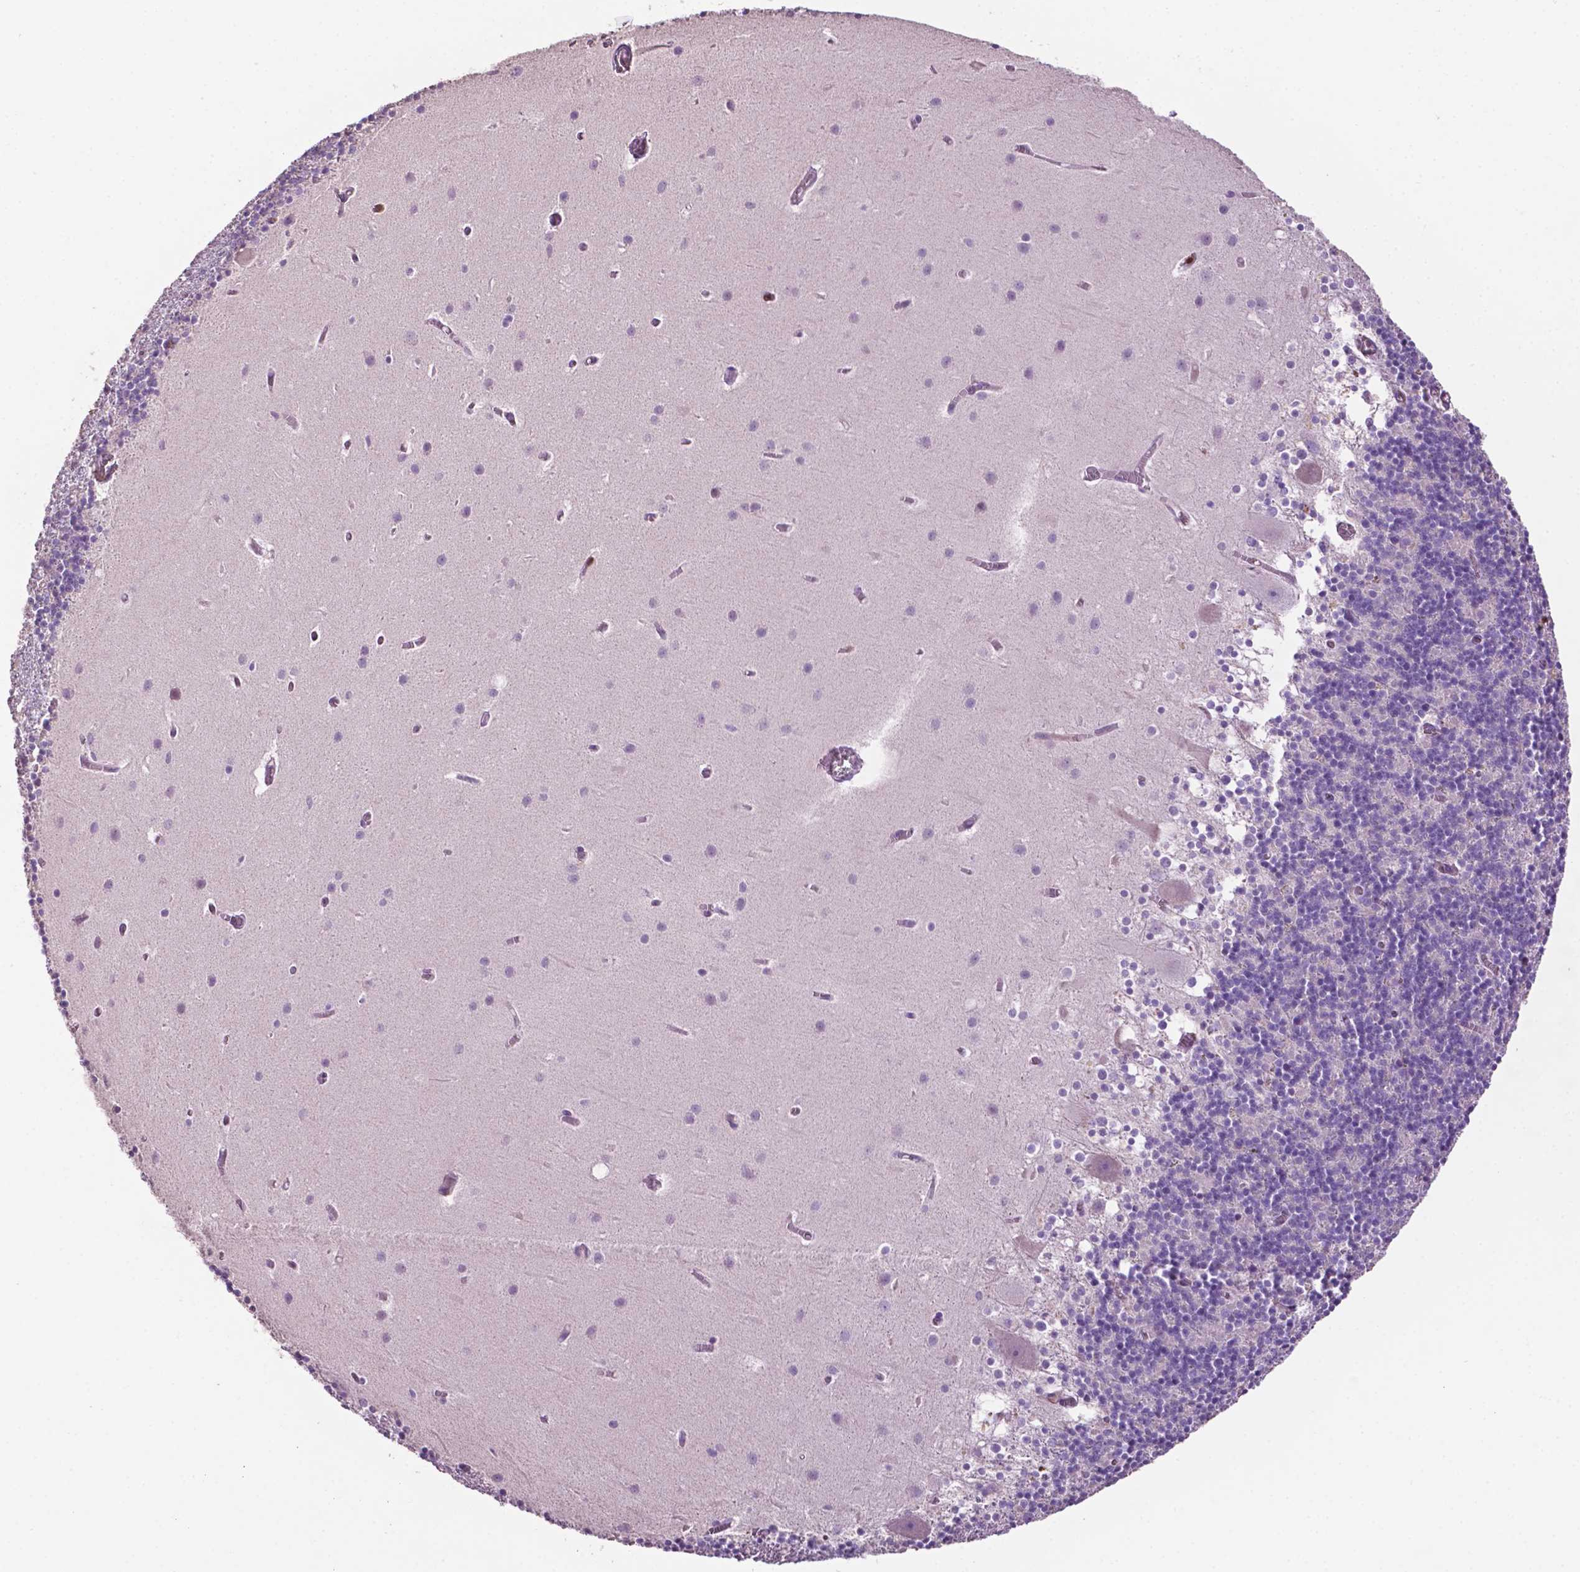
{"staining": {"intensity": "negative", "quantity": "none", "location": "none"}, "tissue": "cerebellum", "cell_type": "Cells in granular layer", "image_type": "normal", "snomed": [{"axis": "morphology", "description": "Normal tissue, NOS"}, {"axis": "topography", "description": "Cerebellum"}], "caption": "This histopathology image is of benign cerebellum stained with immunohistochemistry to label a protein in brown with the nuclei are counter-stained blue. There is no positivity in cells in granular layer.", "gene": "TBC1D10C", "patient": {"sex": "male", "age": 70}}